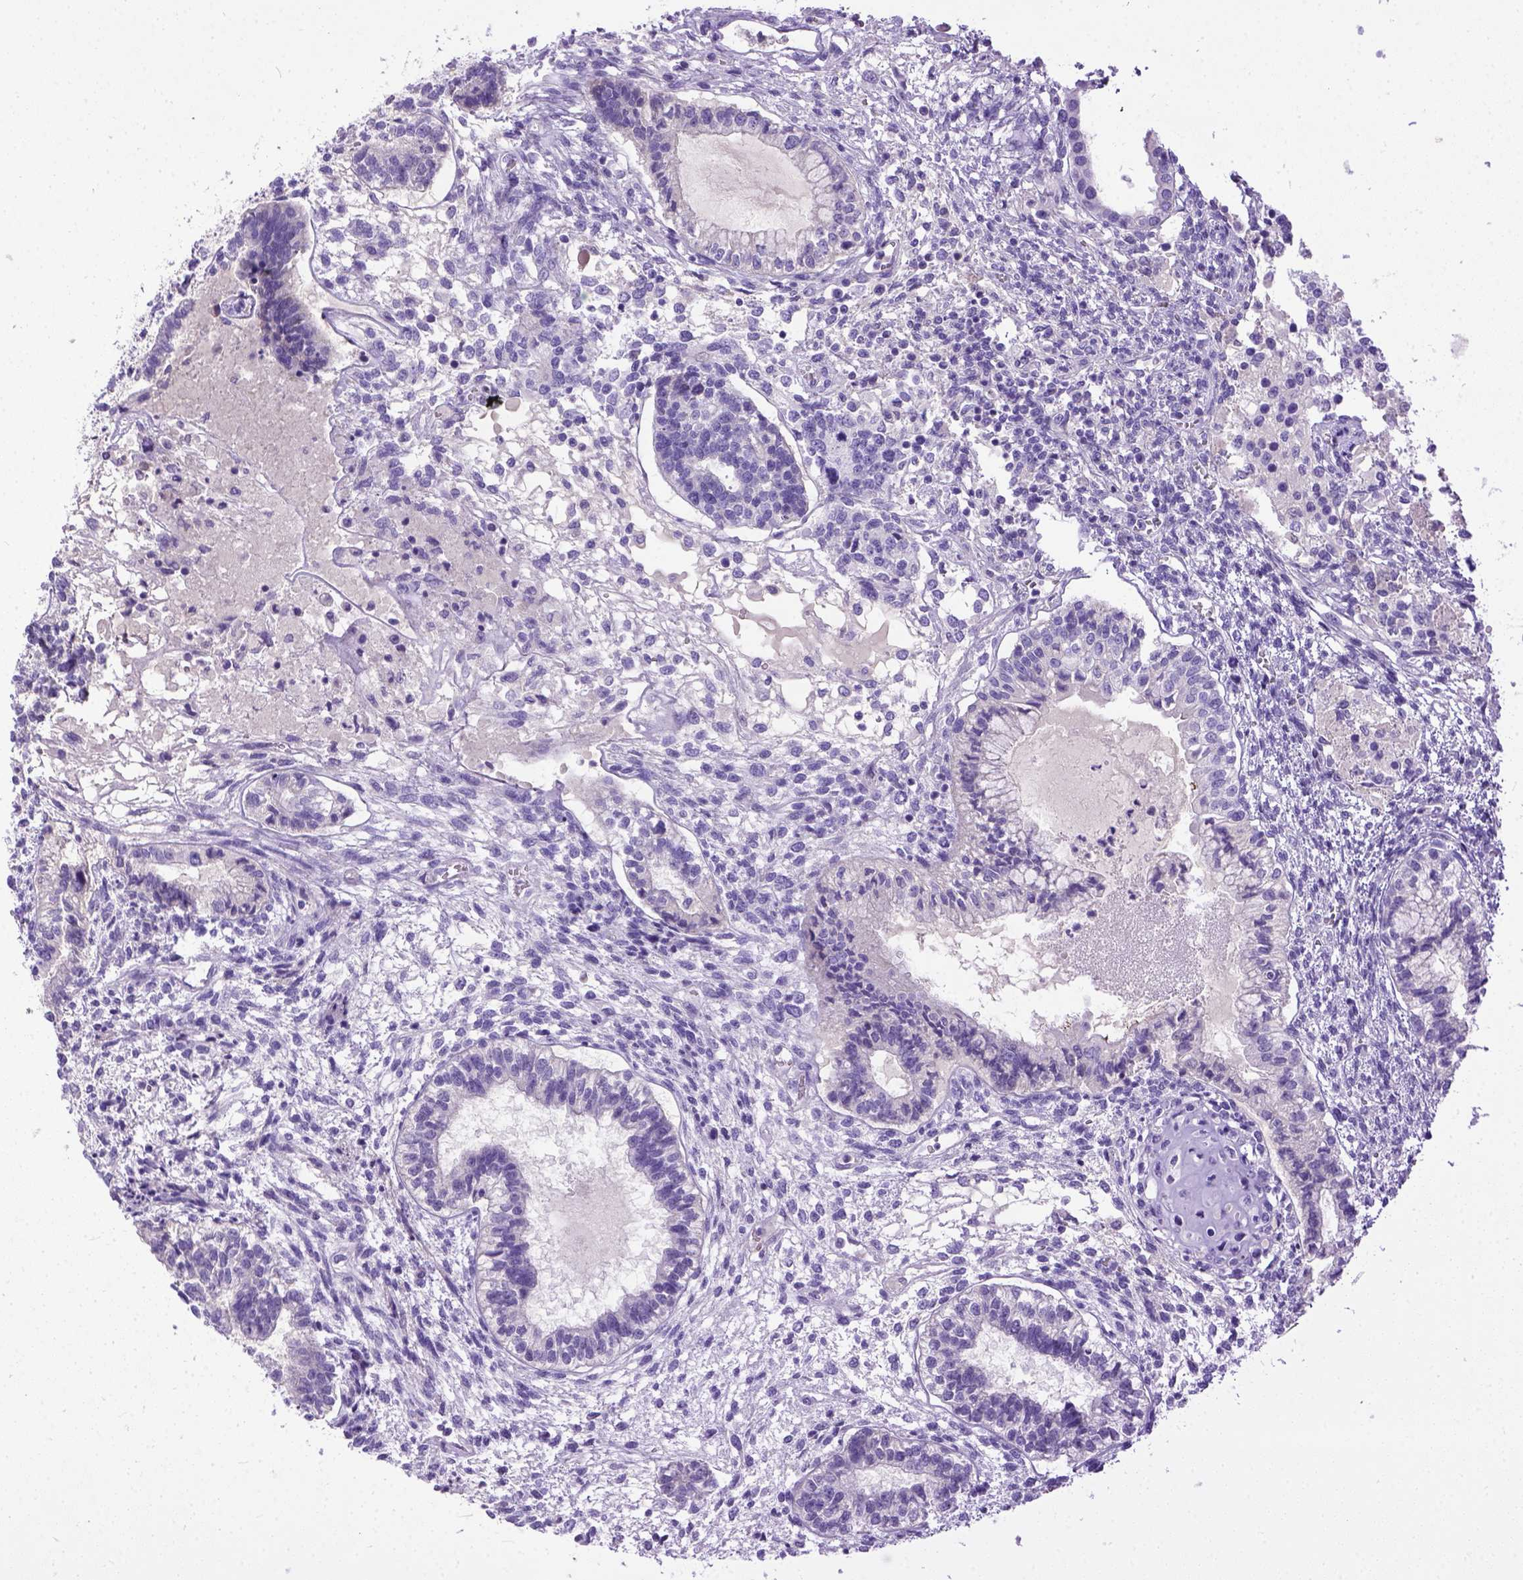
{"staining": {"intensity": "negative", "quantity": "none", "location": "none"}, "tissue": "testis cancer", "cell_type": "Tumor cells", "image_type": "cancer", "snomed": [{"axis": "morphology", "description": "Carcinoma, Embryonal, NOS"}, {"axis": "topography", "description": "Testis"}], "caption": "The immunohistochemistry image has no significant expression in tumor cells of testis embryonal carcinoma tissue.", "gene": "PLK5", "patient": {"sex": "male", "age": 37}}